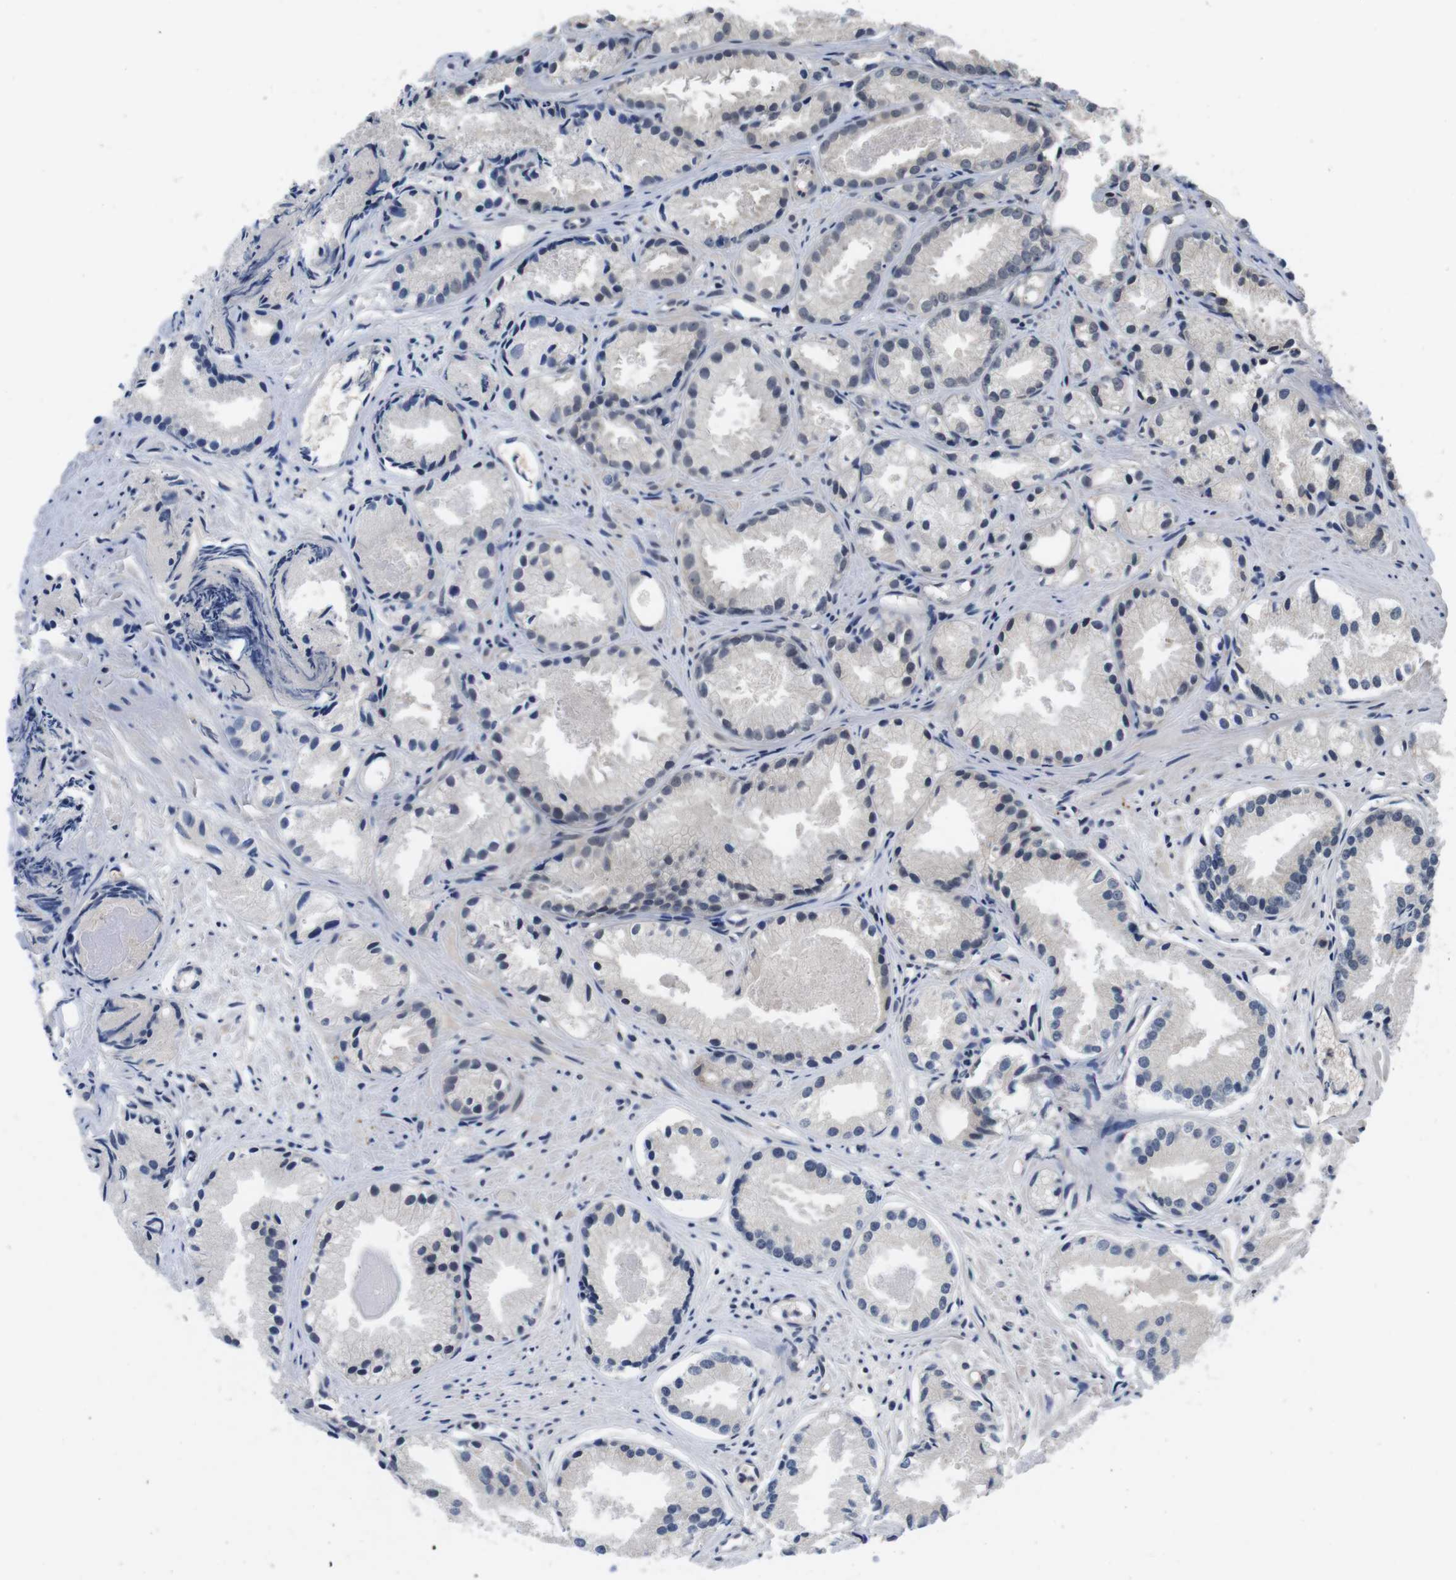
{"staining": {"intensity": "weak", "quantity": "<25%", "location": "cytoplasmic/membranous"}, "tissue": "prostate cancer", "cell_type": "Tumor cells", "image_type": "cancer", "snomed": [{"axis": "morphology", "description": "Adenocarcinoma, Low grade"}, {"axis": "topography", "description": "Prostate"}], "caption": "IHC of prostate low-grade adenocarcinoma shows no expression in tumor cells.", "gene": "FADD", "patient": {"sex": "male", "age": 72}}